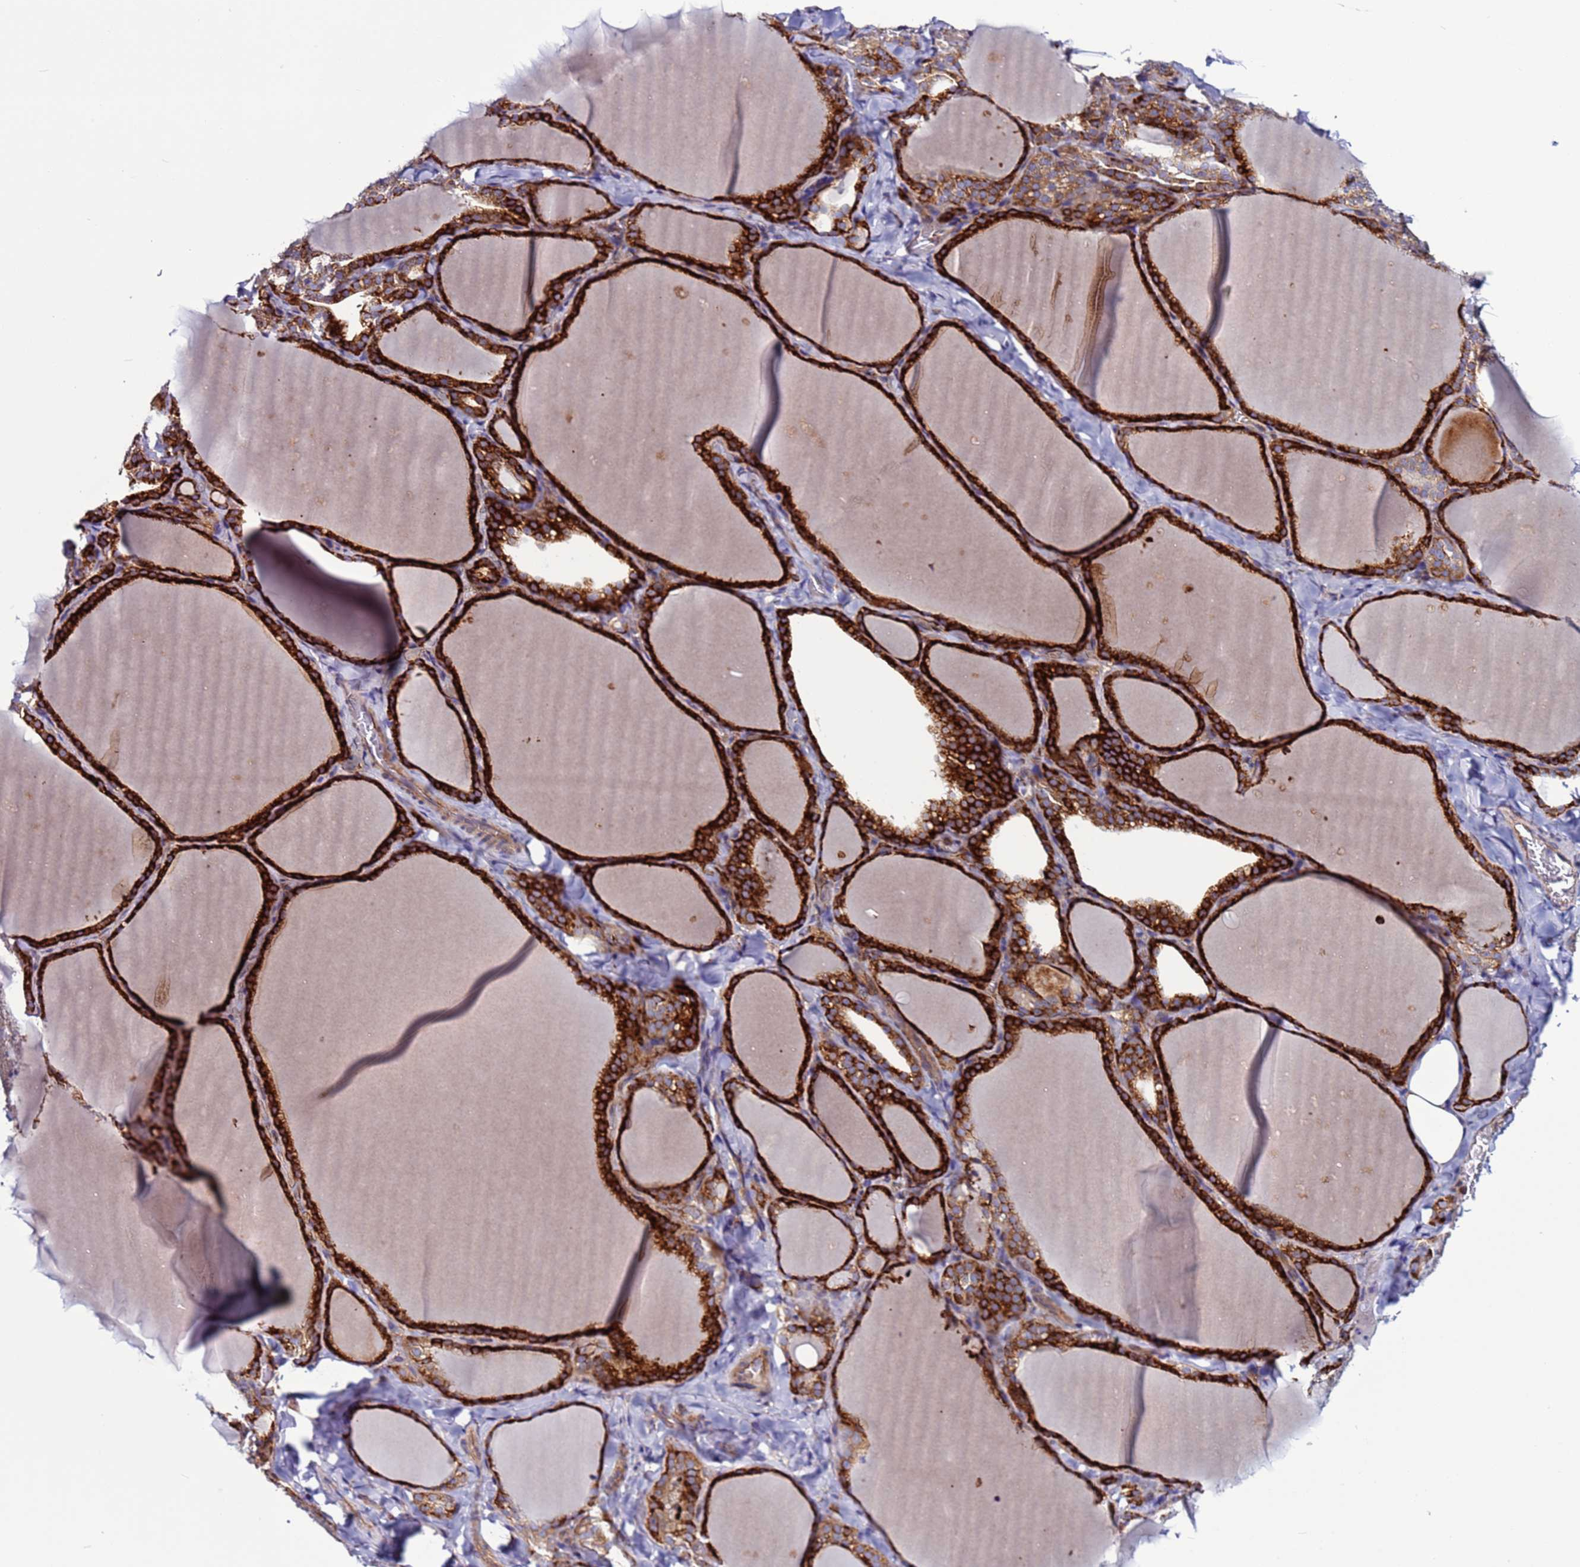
{"staining": {"intensity": "strong", "quantity": ">75%", "location": "cytoplasmic/membranous"}, "tissue": "thyroid gland", "cell_type": "Glandular cells", "image_type": "normal", "snomed": [{"axis": "morphology", "description": "Normal tissue, NOS"}, {"axis": "topography", "description": "Thyroid gland"}], "caption": "A photomicrograph of thyroid gland stained for a protein demonstrates strong cytoplasmic/membranous brown staining in glandular cells.", "gene": "EFCAB8", "patient": {"sex": "female", "age": 22}}